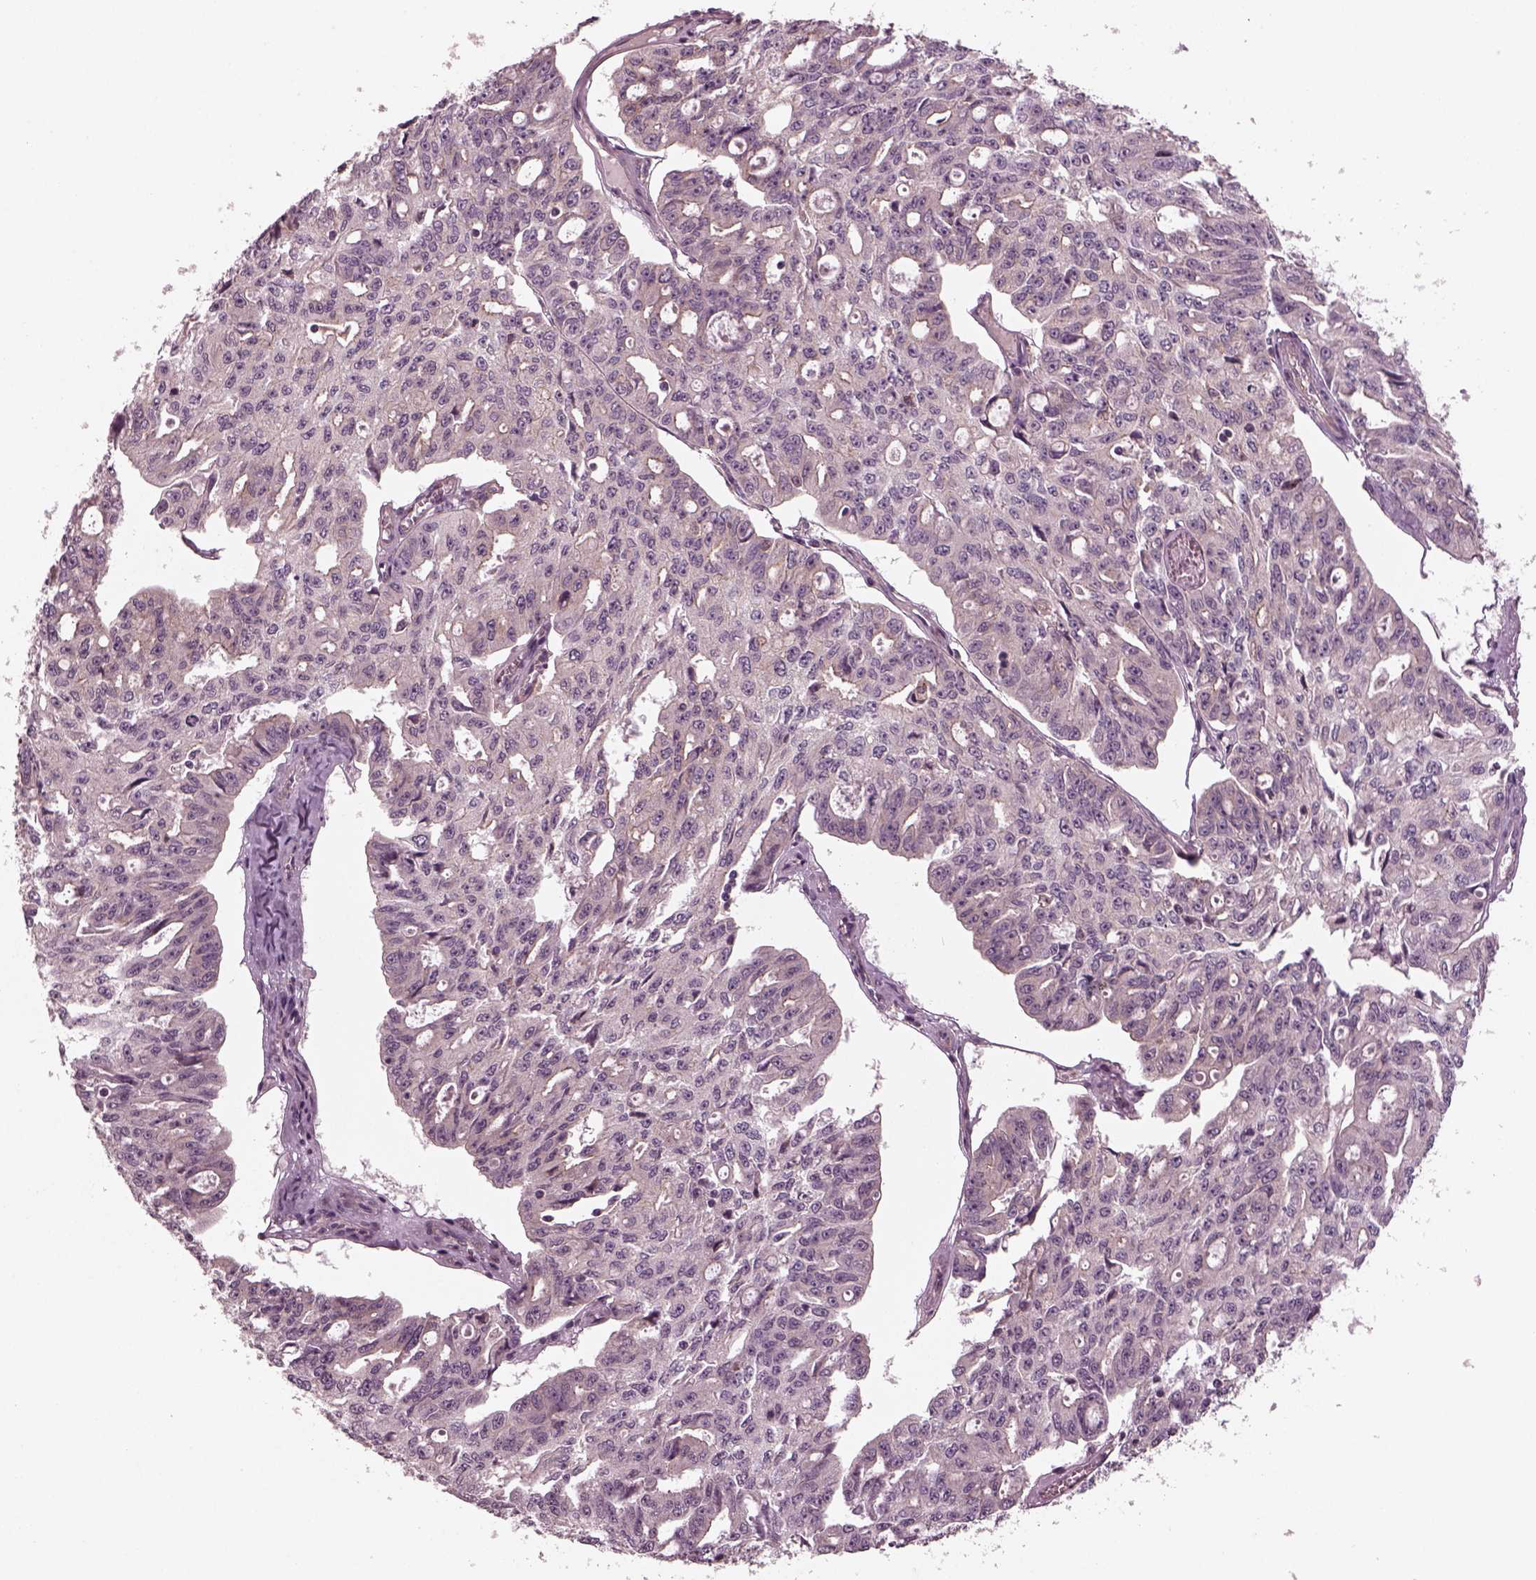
{"staining": {"intensity": "negative", "quantity": "none", "location": "none"}, "tissue": "ovarian cancer", "cell_type": "Tumor cells", "image_type": "cancer", "snomed": [{"axis": "morphology", "description": "Carcinoma, endometroid"}, {"axis": "topography", "description": "Ovary"}], "caption": "This is an IHC histopathology image of ovarian cancer. There is no staining in tumor cells.", "gene": "TUBG1", "patient": {"sex": "female", "age": 65}}